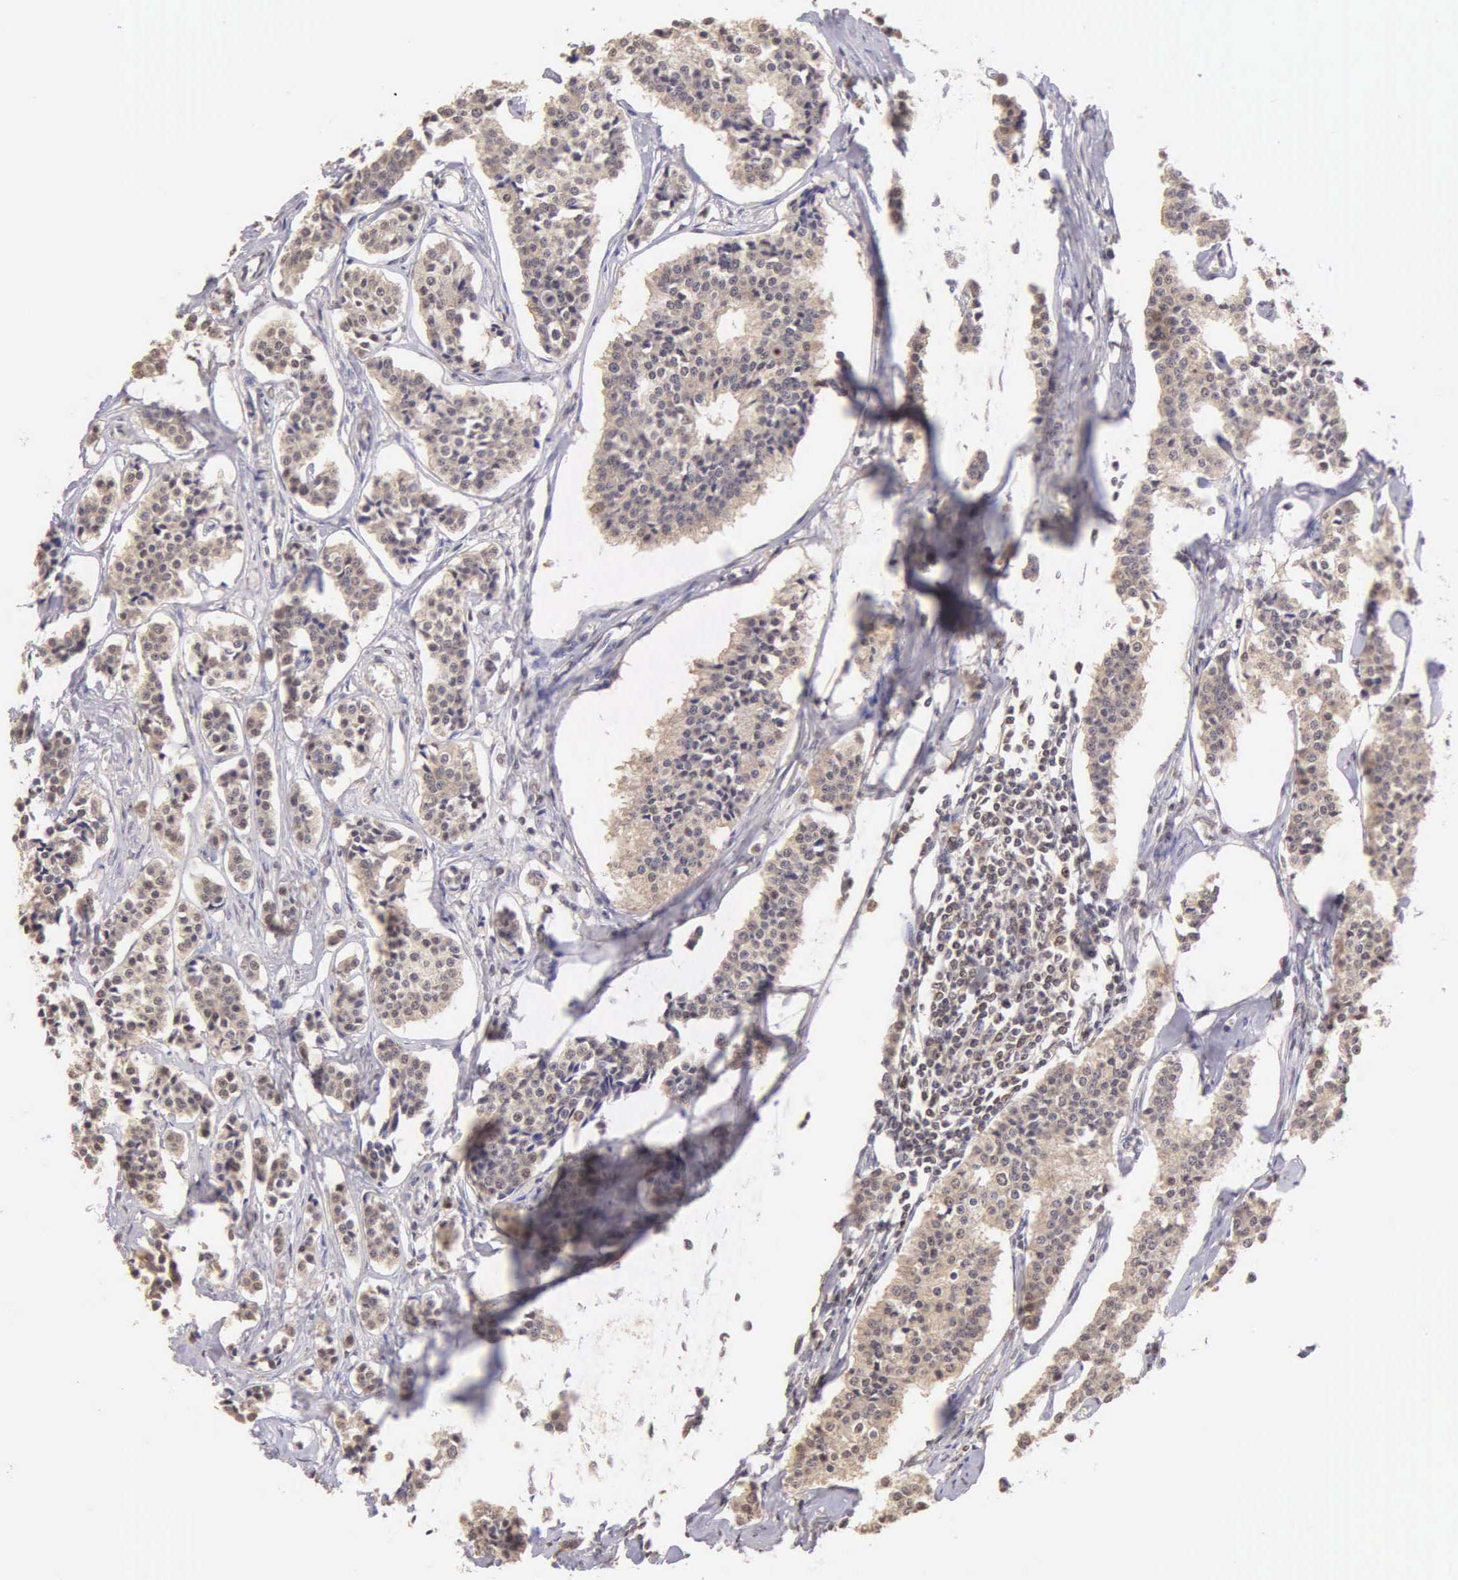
{"staining": {"intensity": "weak", "quantity": ">75%", "location": "cytoplasmic/membranous,nuclear"}, "tissue": "carcinoid", "cell_type": "Tumor cells", "image_type": "cancer", "snomed": [{"axis": "morphology", "description": "Carcinoid, malignant, NOS"}, {"axis": "topography", "description": "Small intestine"}], "caption": "This micrograph reveals immunohistochemistry staining of carcinoid, with low weak cytoplasmic/membranous and nuclear staining in about >75% of tumor cells.", "gene": "MKI67", "patient": {"sex": "male", "age": 63}}